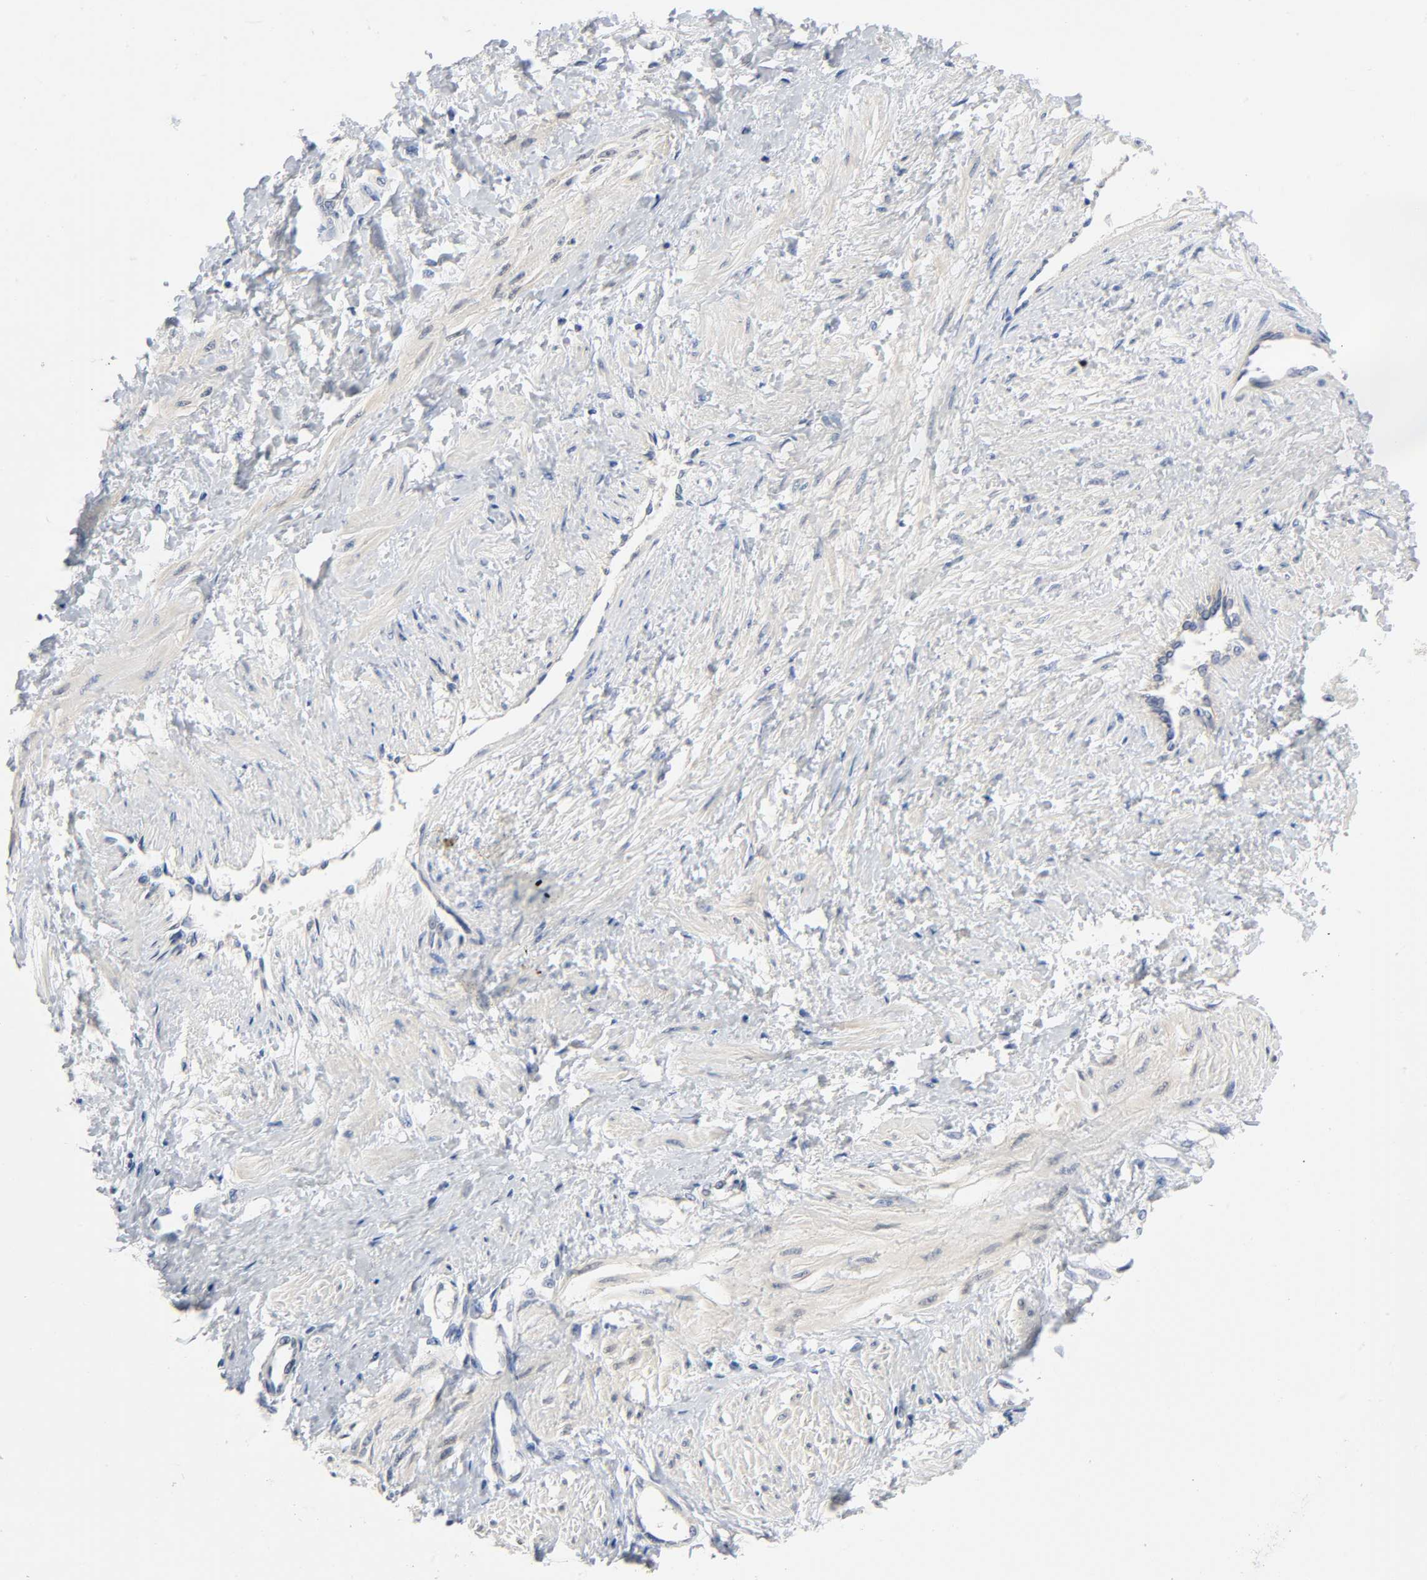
{"staining": {"intensity": "moderate", "quantity": "<25%", "location": "cytoplasmic/membranous"}, "tissue": "smooth muscle", "cell_type": "Smooth muscle cells", "image_type": "normal", "snomed": [{"axis": "morphology", "description": "Normal tissue, NOS"}, {"axis": "topography", "description": "Smooth muscle"}, {"axis": "topography", "description": "Uterus"}], "caption": "This histopathology image displays immunohistochemistry staining of benign smooth muscle, with low moderate cytoplasmic/membranous staining in about <25% of smooth muscle cells.", "gene": "PRKAB1", "patient": {"sex": "female", "age": 39}}